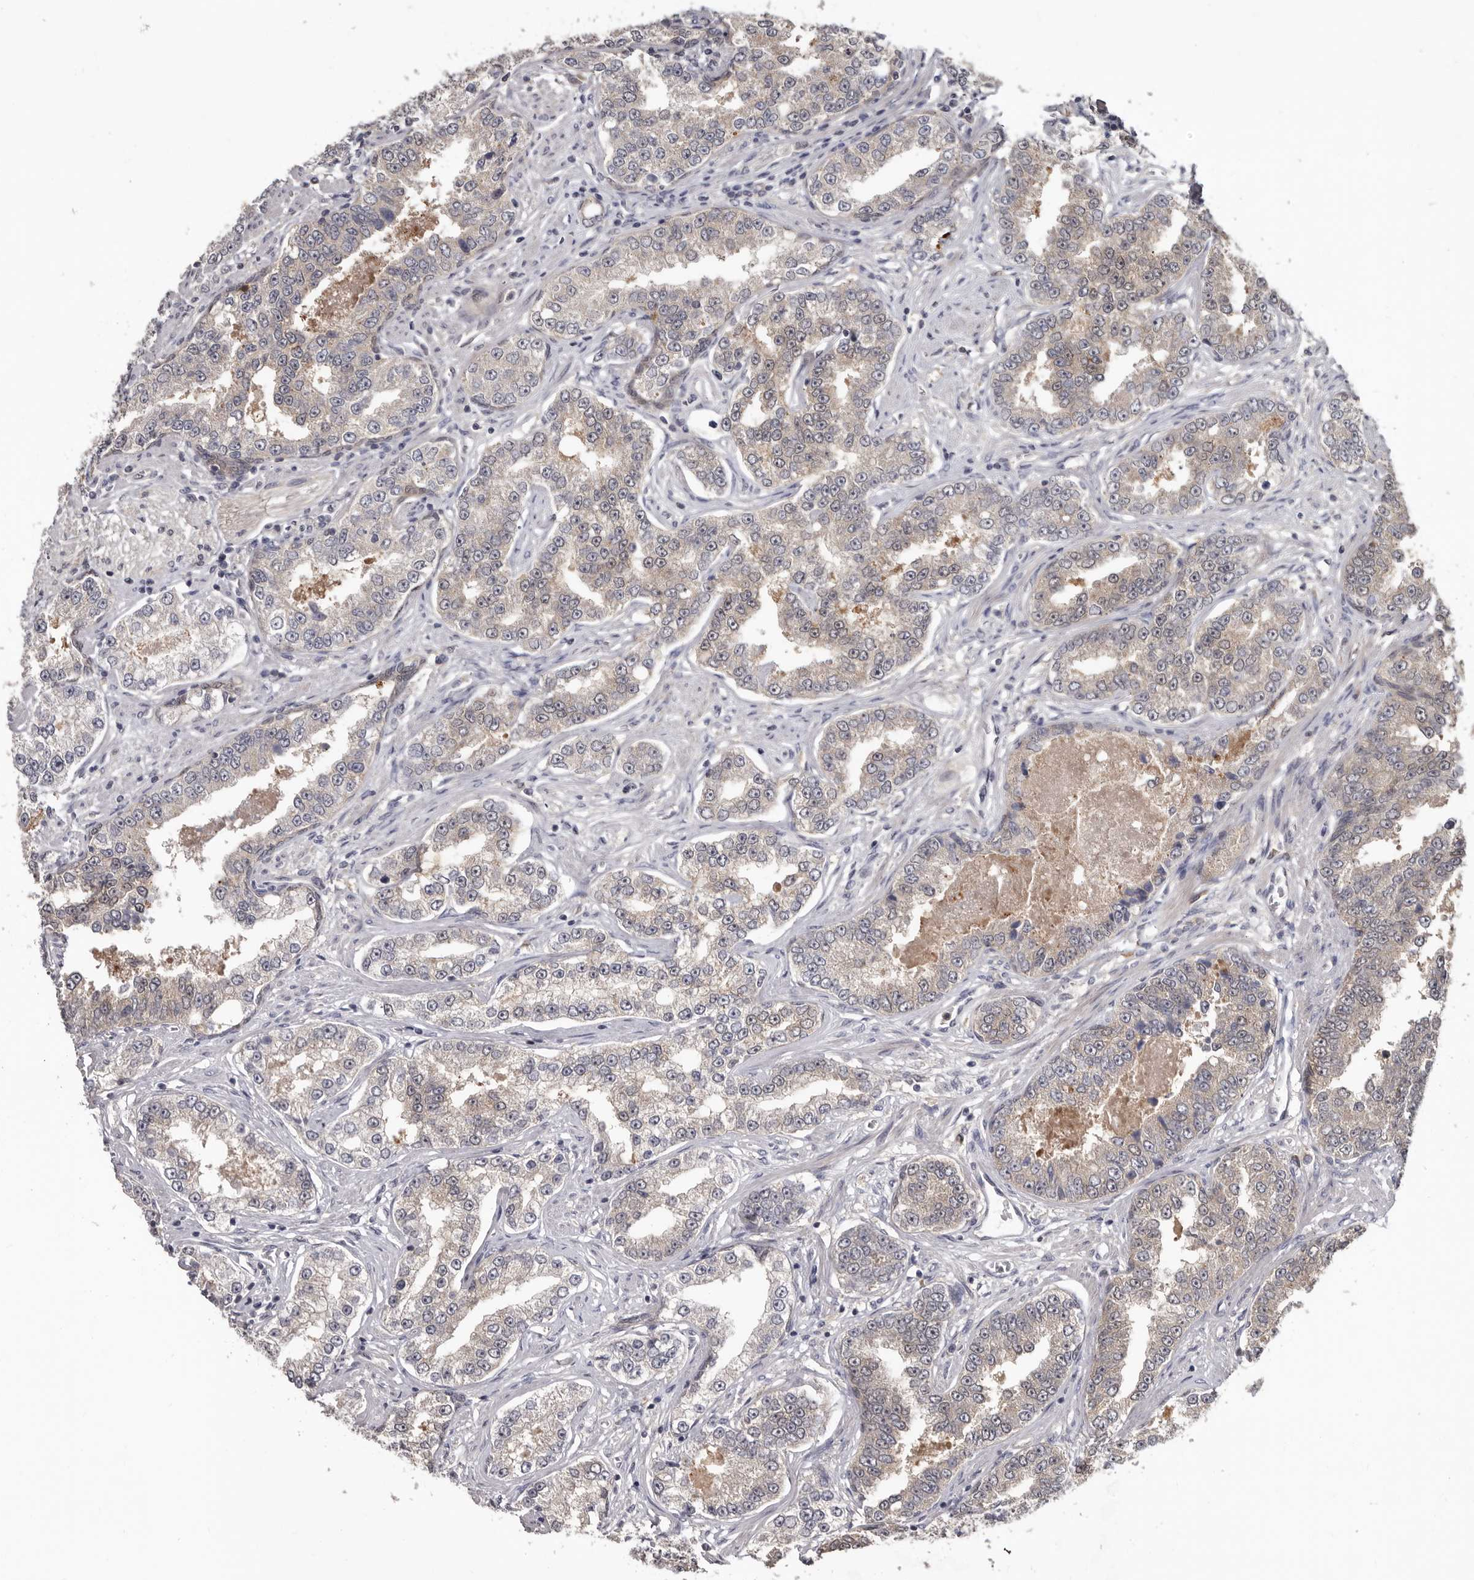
{"staining": {"intensity": "weak", "quantity": "25%-75%", "location": "cytoplasmic/membranous"}, "tissue": "prostate cancer", "cell_type": "Tumor cells", "image_type": "cancer", "snomed": [{"axis": "morphology", "description": "Normal tissue, NOS"}, {"axis": "morphology", "description": "Adenocarcinoma, High grade"}, {"axis": "topography", "description": "Prostate"}], "caption": "Brown immunohistochemical staining in human prostate cancer reveals weak cytoplasmic/membranous expression in about 25%-75% of tumor cells.", "gene": "RBKS", "patient": {"sex": "male", "age": 83}}